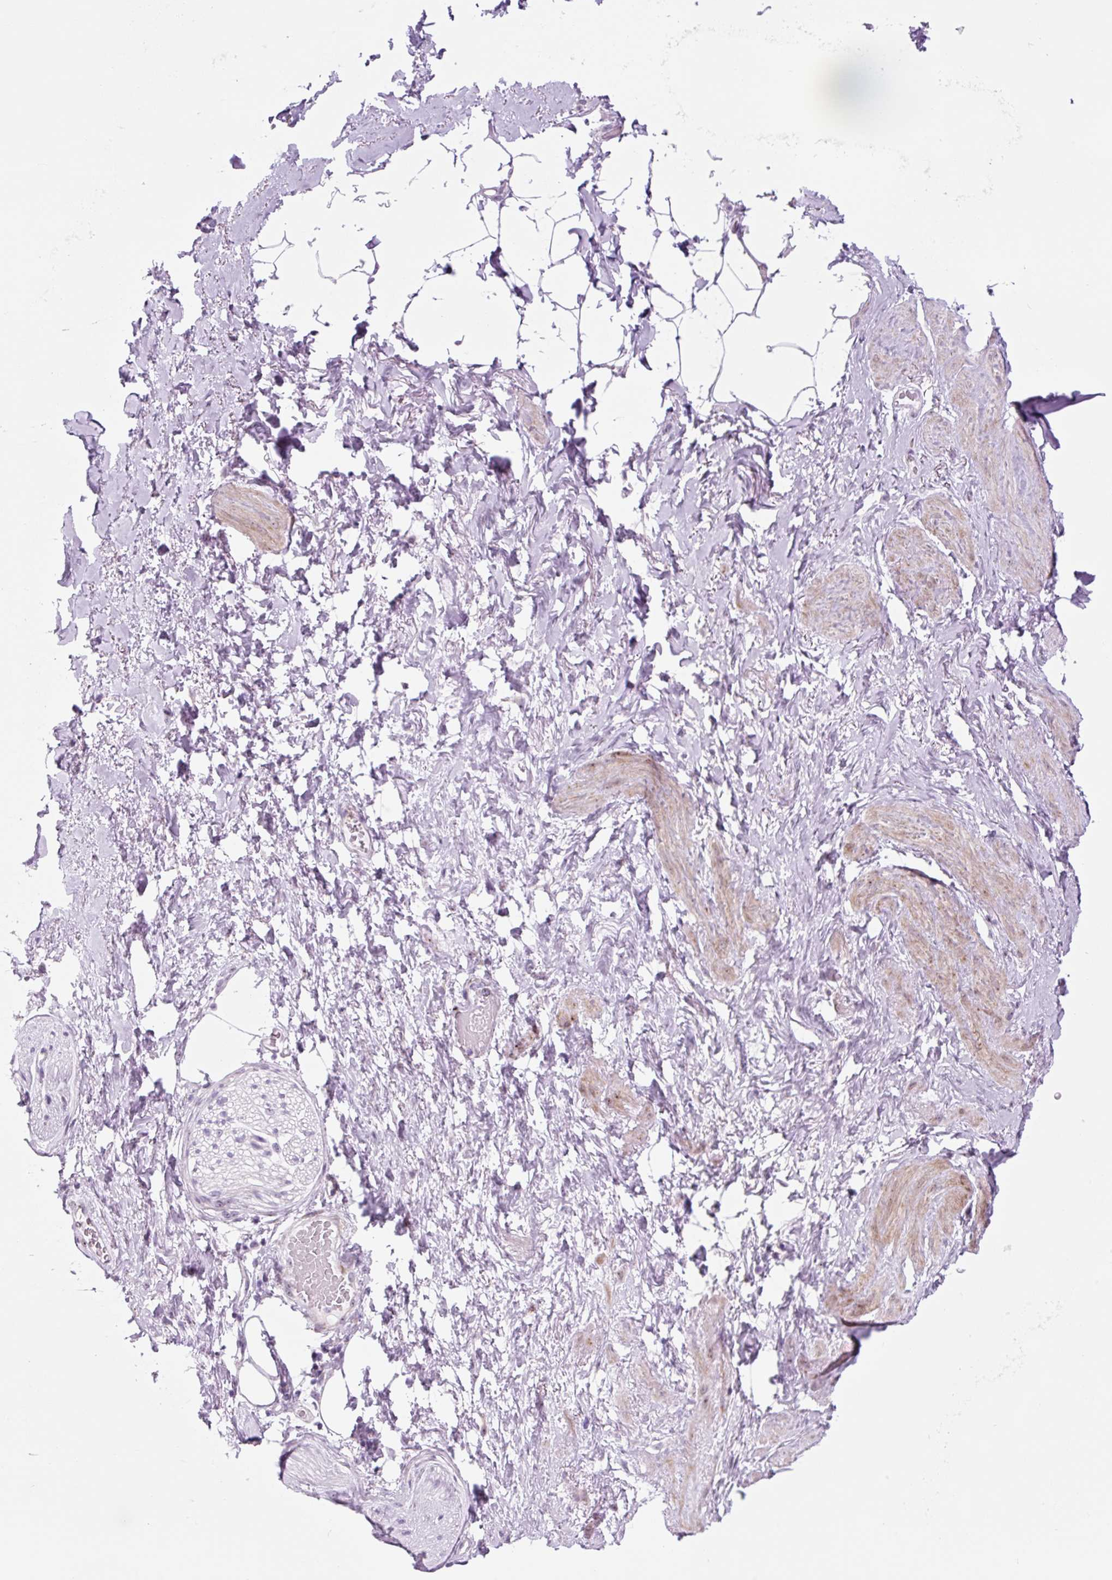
{"staining": {"intensity": "negative", "quantity": "none", "location": "none"}, "tissue": "adipose tissue", "cell_type": "Adipocytes", "image_type": "normal", "snomed": [{"axis": "morphology", "description": "Normal tissue, NOS"}, {"axis": "topography", "description": "Vagina"}, {"axis": "topography", "description": "Peripheral nerve tissue"}], "caption": "Adipocytes are negative for brown protein staining in normal adipose tissue. (DAB immunohistochemistry (IHC) visualized using brightfield microscopy, high magnification).", "gene": "RRS1", "patient": {"sex": "female", "age": 71}}